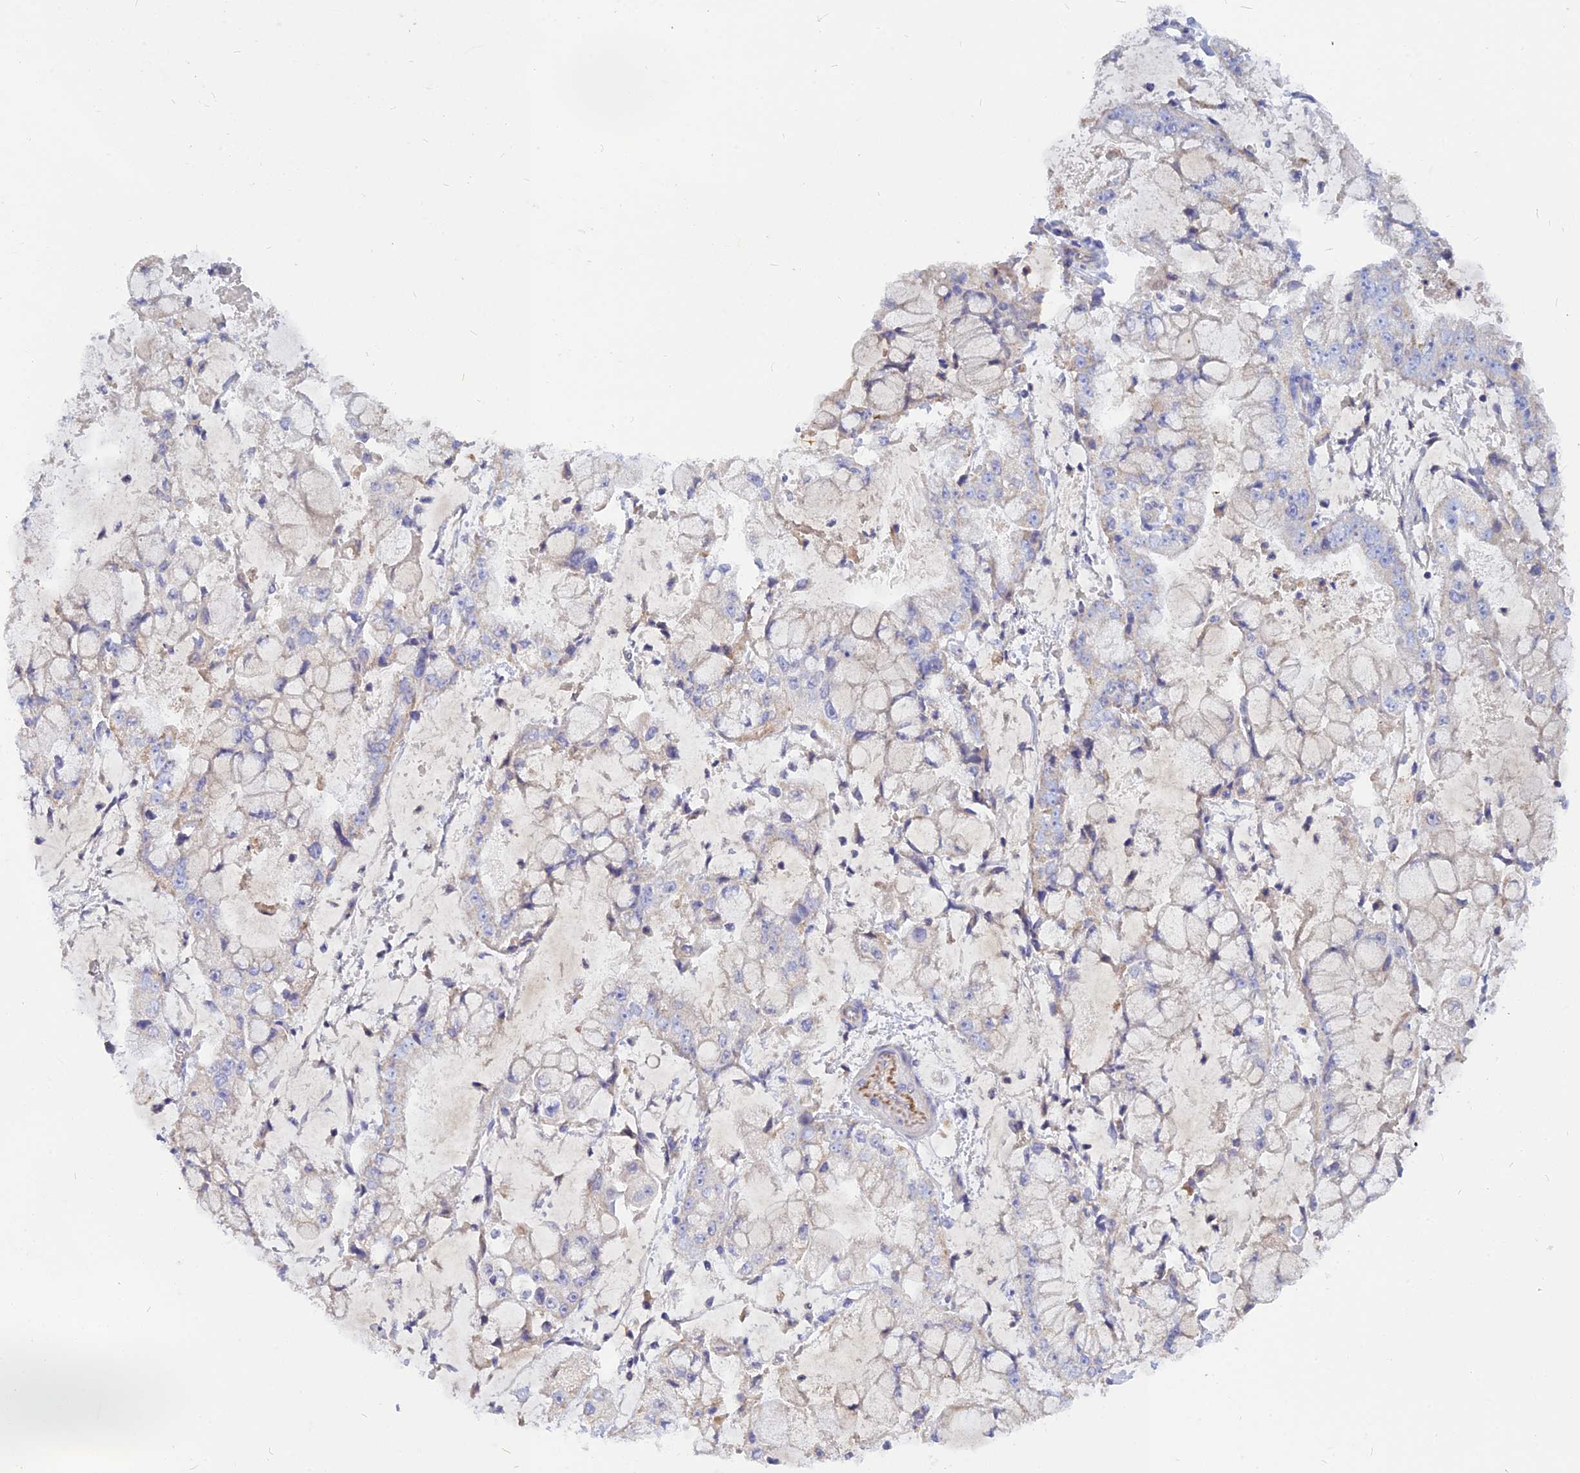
{"staining": {"intensity": "negative", "quantity": "none", "location": "none"}, "tissue": "stomach cancer", "cell_type": "Tumor cells", "image_type": "cancer", "snomed": [{"axis": "morphology", "description": "Adenocarcinoma, NOS"}, {"axis": "topography", "description": "Stomach"}], "caption": "Immunohistochemistry micrograph of neoplastic tissue: adenocarcinoma (stomach) stained with DAB (3,3'-diaminobenzidine) exhibits no significant protein staining in tumor cells.", "gene": "CACNA1B", "patient": {"sex": "male", "age": 76}}